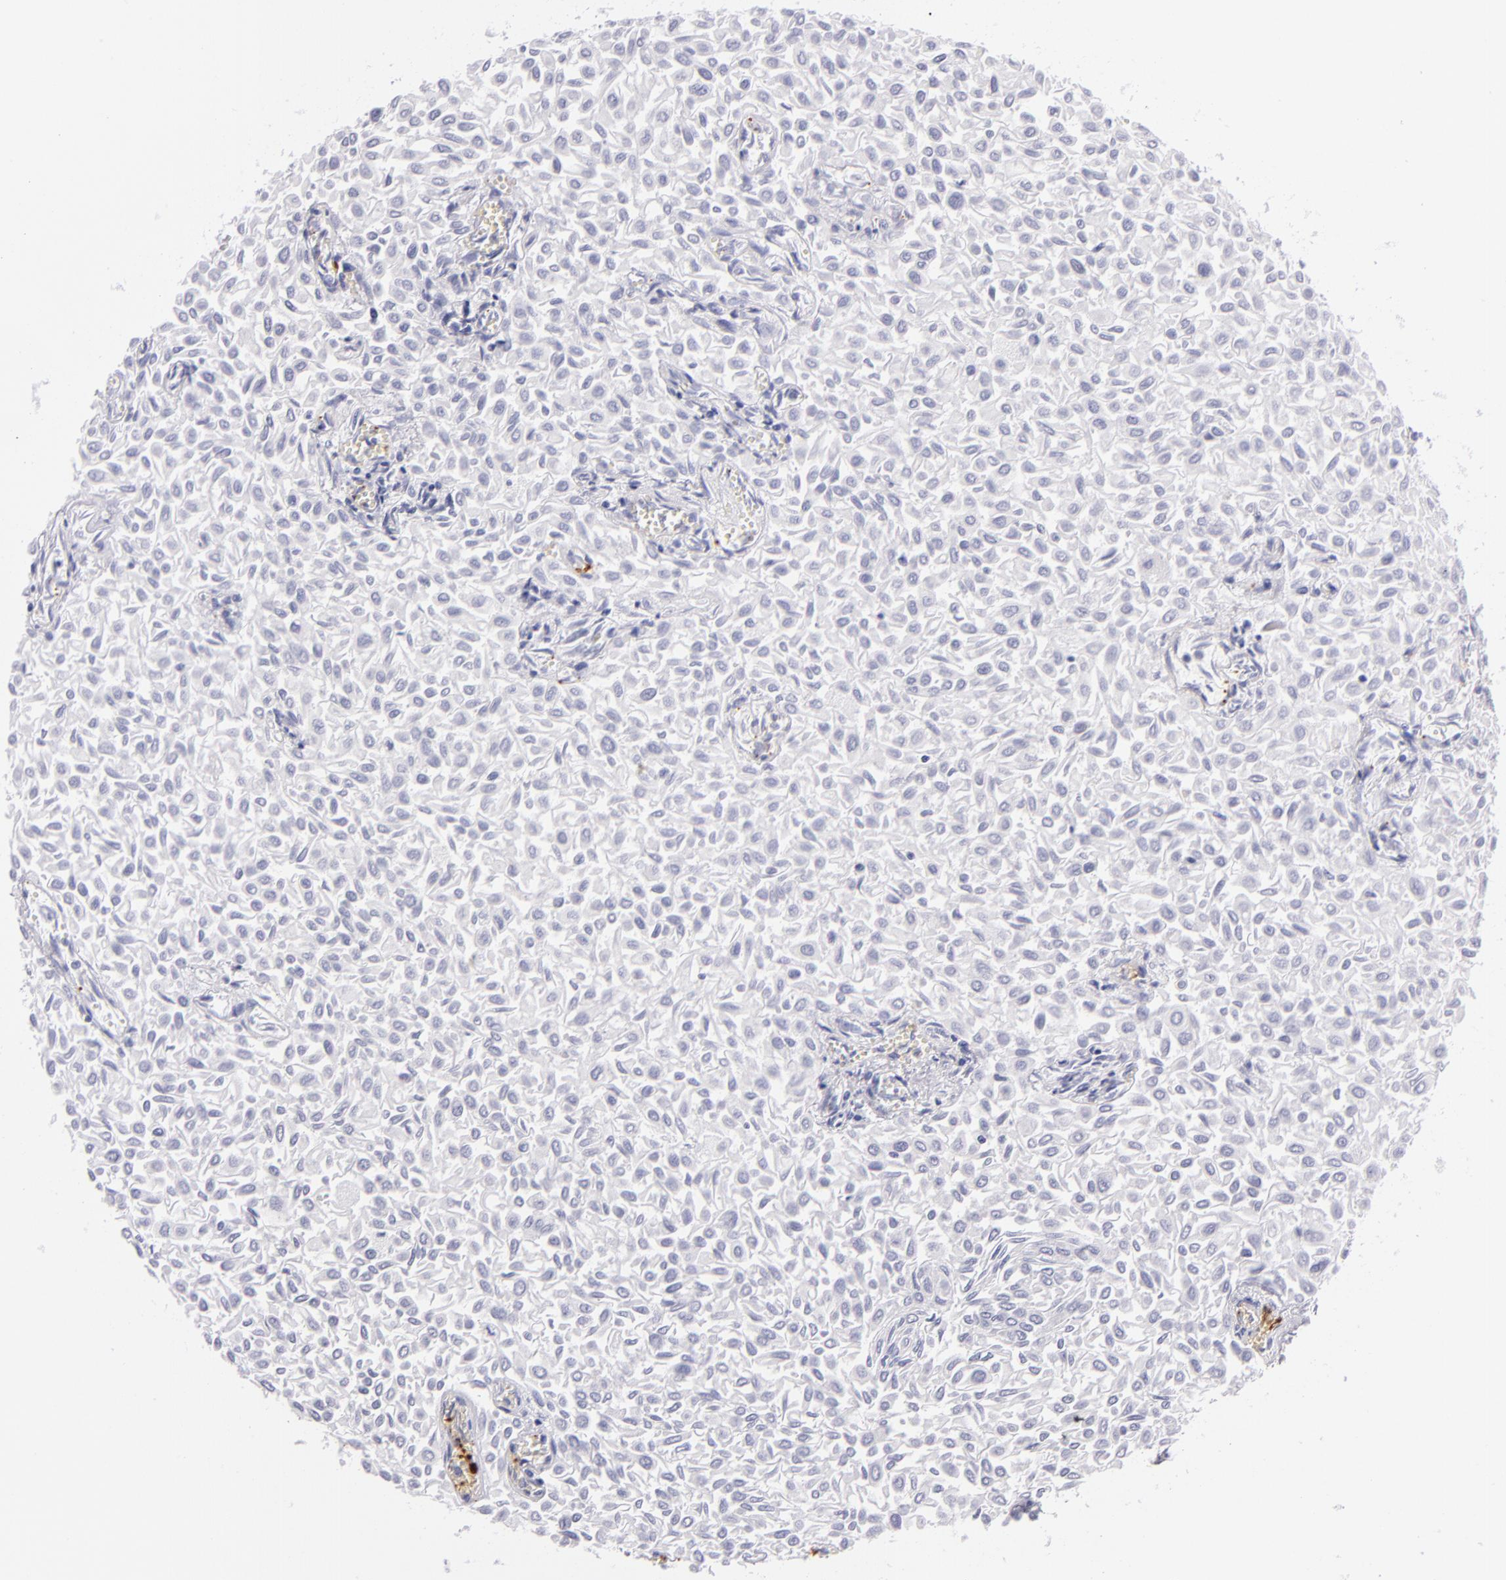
{"staining": {"intensity": "negative", "quantity": "none", "location": "none"}, "tissue": "urothelial cancer", "cell_type": "Tumor cells", "image_type": "cancer", "snomed": [{"axis": "morphology", "description": "Urothelial carcinoma, Low grade"}, {"axis": "topography", "description": "Urinary bladder"}], "caption": "An immunohistochemistry (IHC) photomicrograph of urothelial cancer is shown. There is no staining in tumor cells of urothelial cancer.", "gene": "GP1BA", "patient": {"sex": "male", "age": 64}}